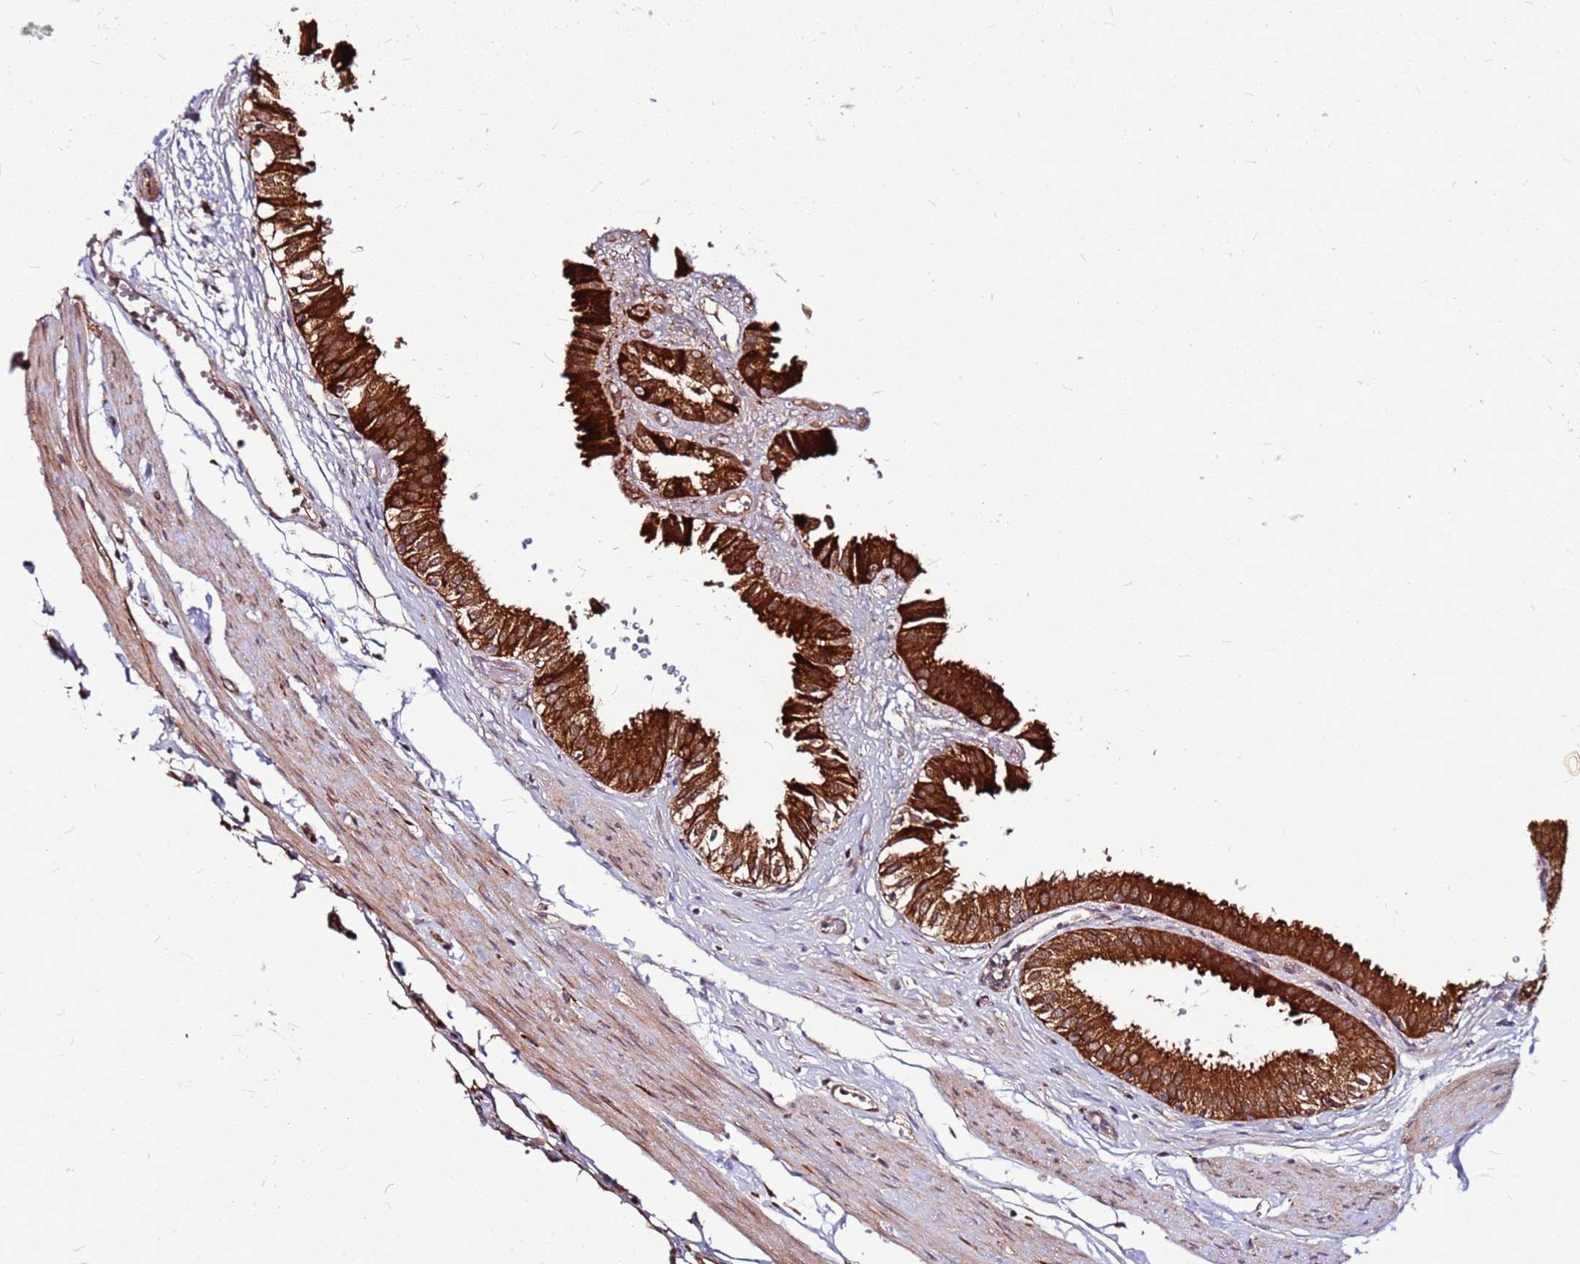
{"staining": {"intensity": "strong", "quantity": ">75%", "location": "cytoplasmic/membranous"}, "tissue": "gallbladder", "cell_type": "Glandular cells", "image_type": "normal", "snomed": [{"axis": "morphology", "description": "Normal tissue, NOS"}, {"axis": "topography", "description": "Gallbladder"}], "caption": "Normal gallbladder was stained to show a protein in brown. There is high levels of strong cytoplasmic/membranous expression in about >75% of glandular cells. Using DAB (brown) and hematoxylin (blue) stains, captured at high magnification using brightfield microscopy.", "gene": "LYPLAL1", "patient": {"sex": "female", "age": 61}}